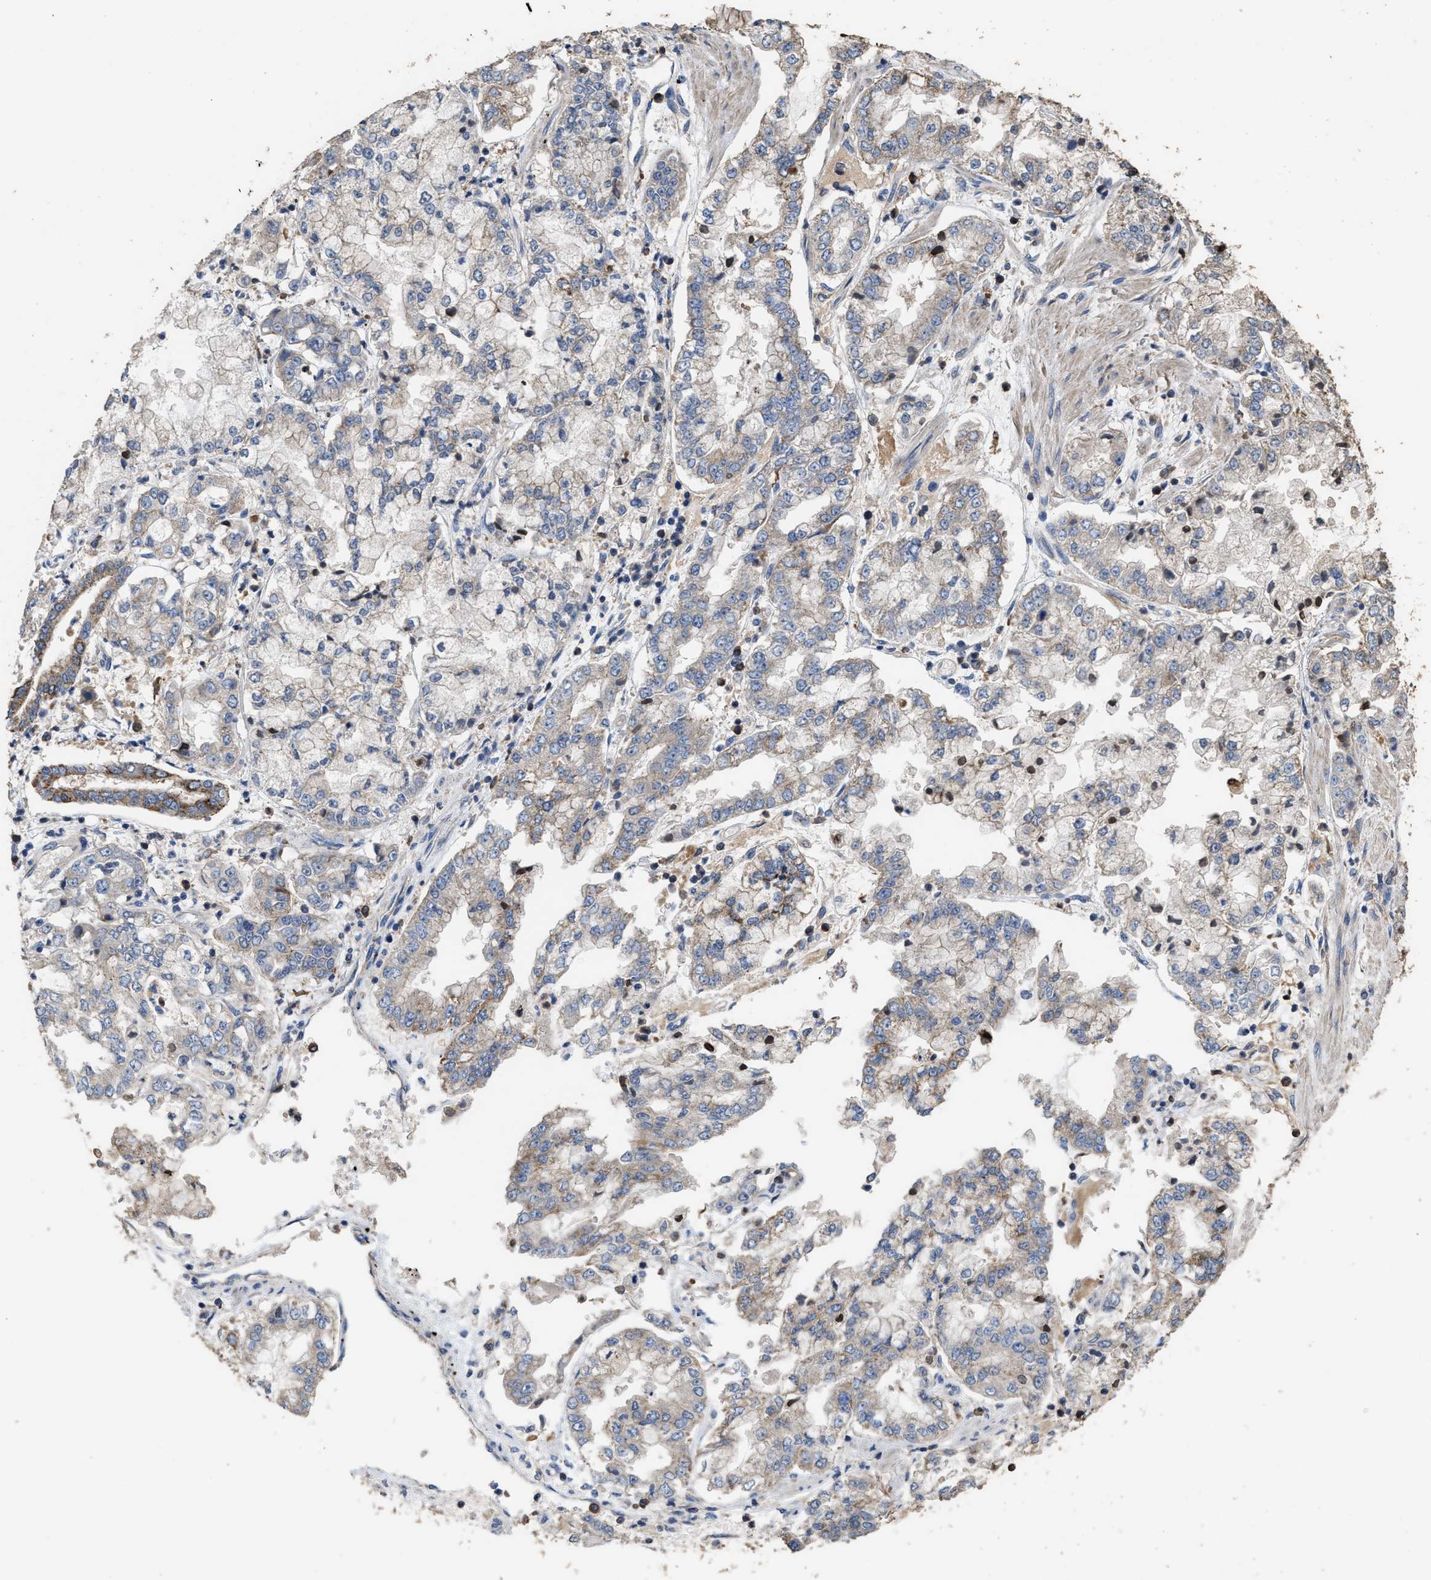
{"staining": {"intensity": "weak", "quantity": "<25%", "location": "cytoplasmic/membranous"}, "tissue": "stomach cancer", "cell_type": "Tumor cells", "image_type": "cancer", "snomed": [{"axis": "morphology", "description": "Adenocarcinoma, NOS"}, {"axis": "topography", "description": "Stomach"}], "caption": "IHC micrograph of human adenocarcinoma (stomach) stained for a protein (brown), which displays no staining in tumor cells.", "gene": "TDRKH", "patient": {"sex": "male", "age": 76}}